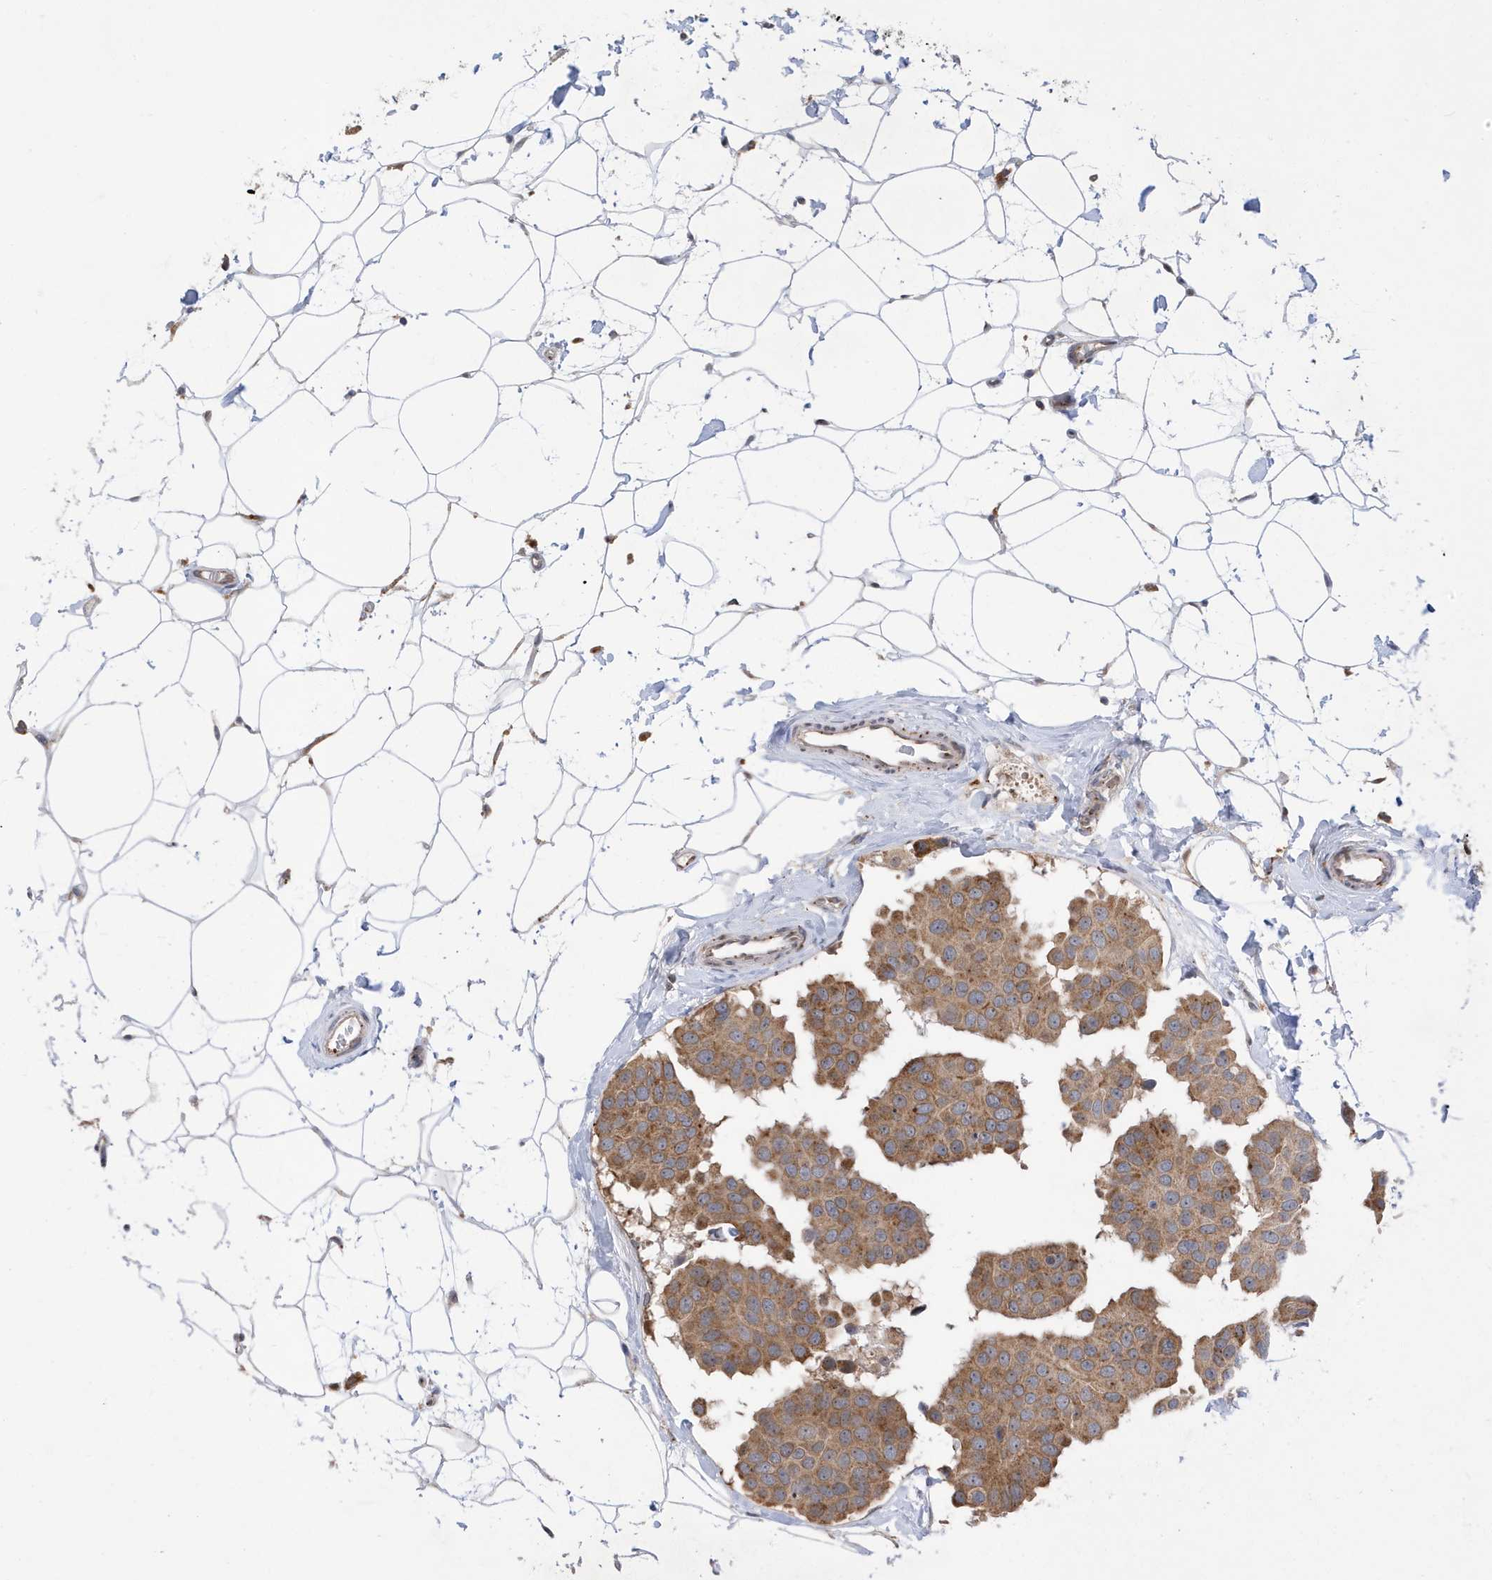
{"staining": {"intensity": "moderate", "quantity": ">75%", "location": "cytoplasmic/membranous"}, "tissue": "breast cancer", "cell_type": "Tumor cells", "image_type": "cancer", "snomed": [{"axis": "morphology", "description": "Normal tissue, NOS"}, {"axis": "morphology", "description": "Duct carcinoma"}, {"axis": "topography", "description": "Breast"}], "caption": "Human breast cancer stained with a brown dye exhibits moderate cytoplasmic/membranous positive expression in about >75% of tumor cells.", "gene": "ZNF507", "patient": {"sex": "female", "age": 39}}